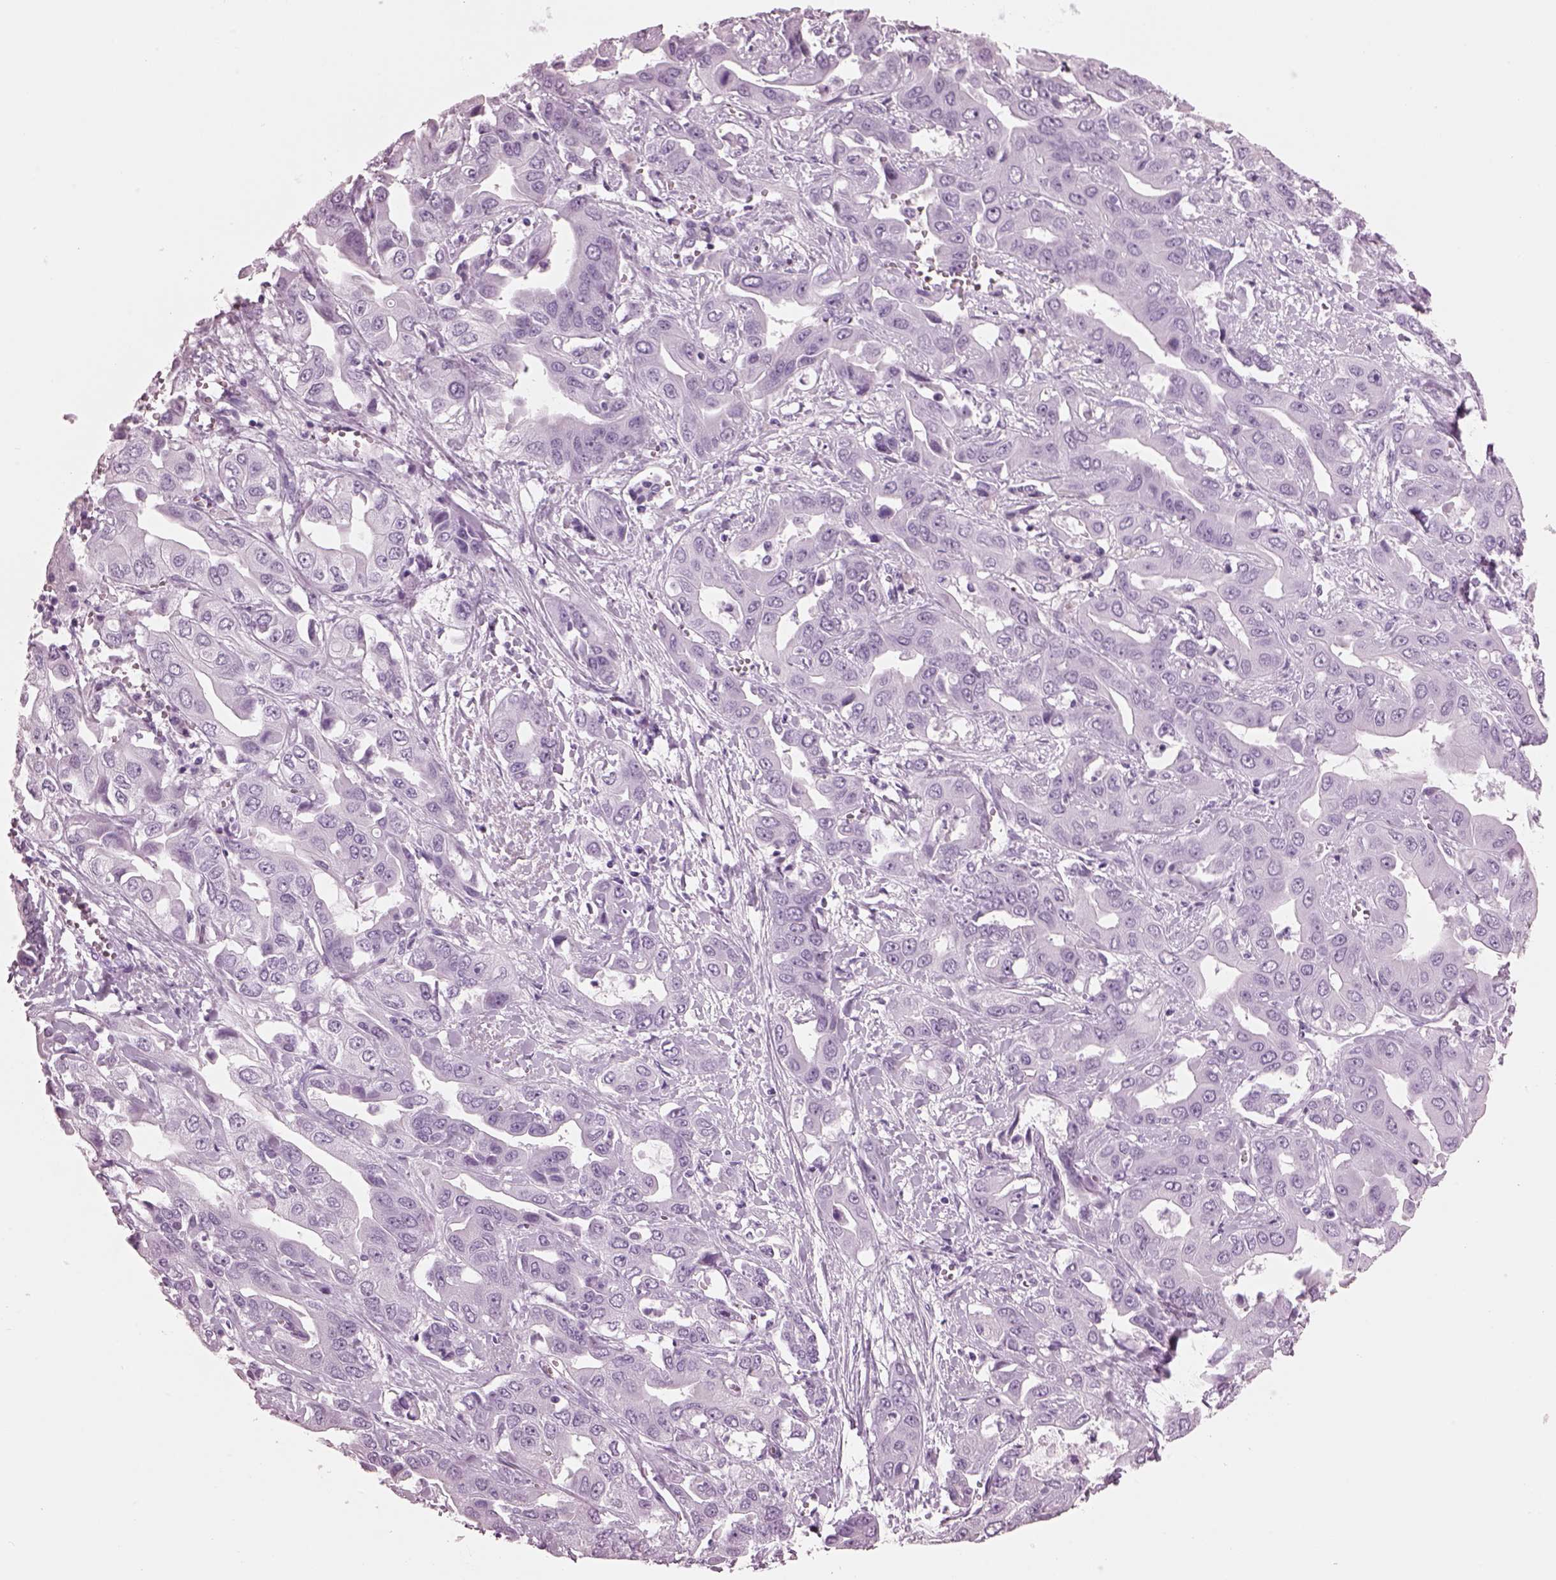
{"staining": {"intensity": "negative", "quantity": "none", "location": "none"}, "tissue": "liver cancer", "cell_type": "Tumor cells", "image_type": "cancer", "snomed": [{"axis": "morphology", "description": "Cholangiocarcinoma"}, {"axis": "topography", "description": "Liver"}], "caption": "This is a image of immunohistochemistry (IHC) staining of liver cancer, which shows no positivity in tumor cells.", "gene": "HYDIN", "patient": {"sex": "female", "age": 52}}